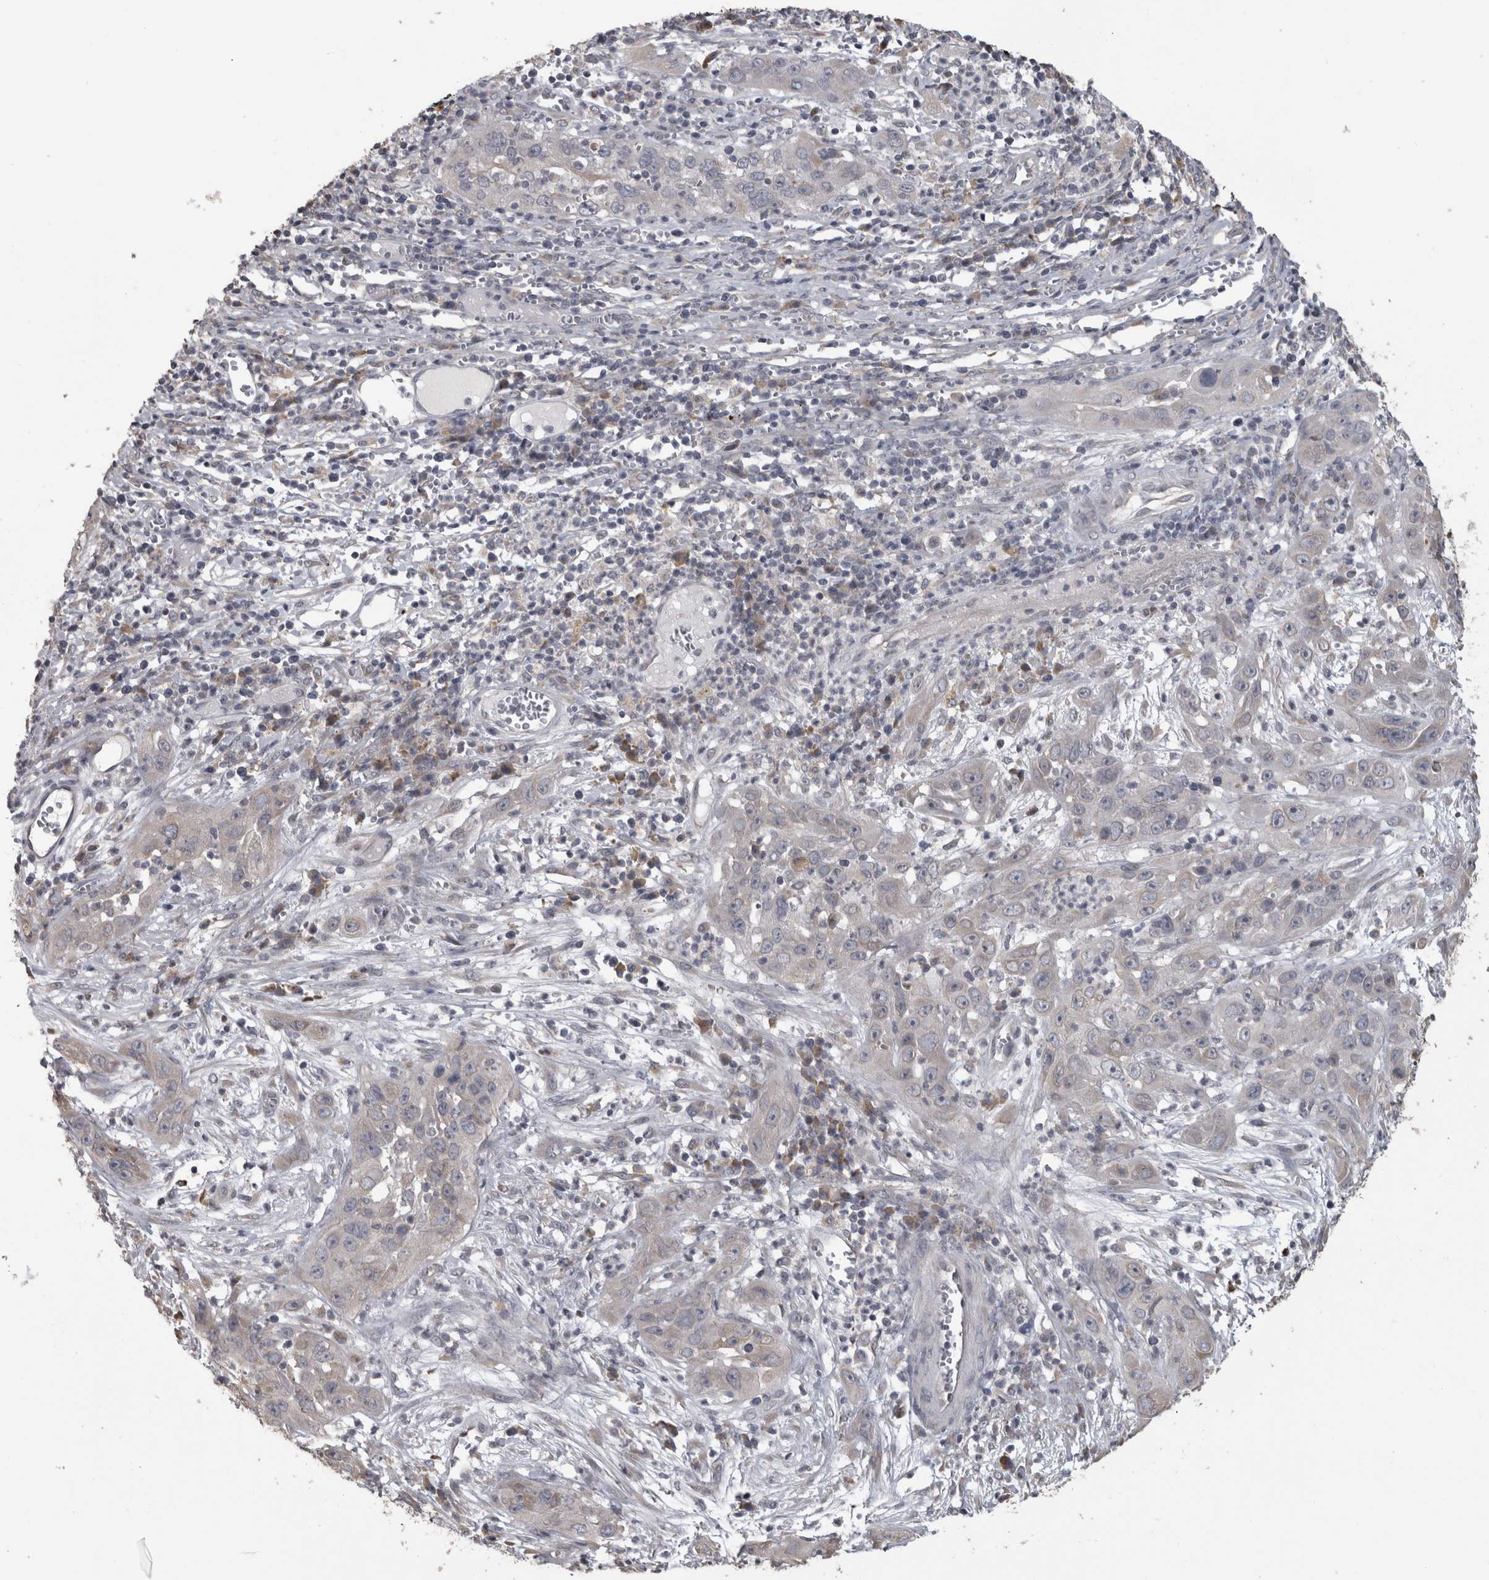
{"staining": {"intensity": "negative", "quantity": "none", "location": "none"}, "tissue": "cervical cancer", "cell_type": "Tumor cells", "image_type": "cancer", "snomed": [{"axis": "morphology", "description": "Squamous cell carcinoma, NOS"}, {"axis": "topography", "description": "Cervix"}], "caption": "A high-resolution histopathology image shows immunohistochemistry (IHC) staining of cervical cancer (squamous cell carcinoma), which demonstrates no significant expression in tumor cells.", "gene": "RAB29", "patient": {"sex": "female", "age": 32}}